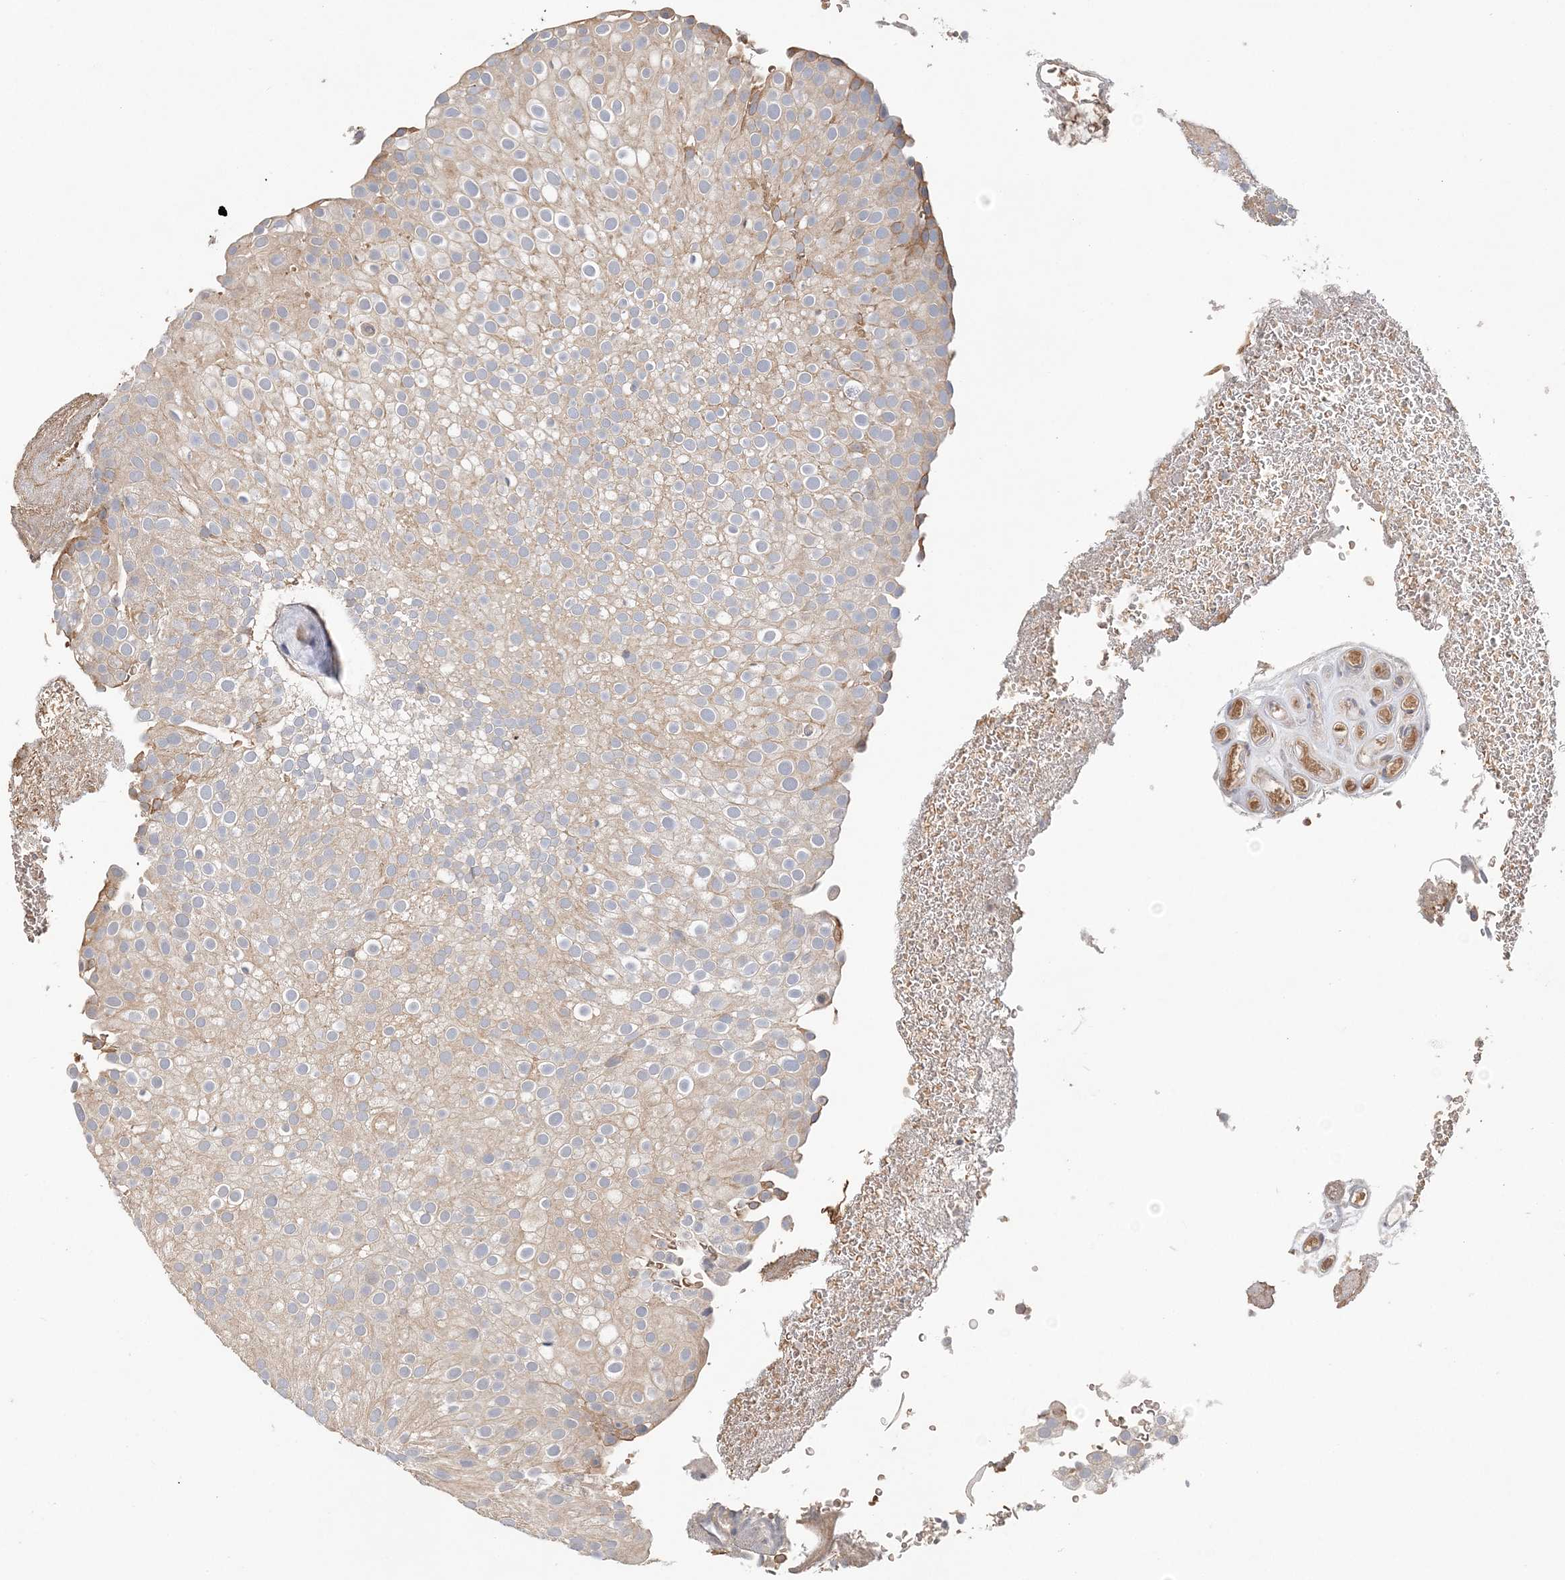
{"staining": {"intensity": "weak", "quantity": "25%-75%", "location": "cytoplasmic/membranous"}, "tissue": "urothelial cancer", "cell_type": "Tumor cells", "image_type": "cancer", "snomed": [{"axis": "morphology", "description": "Urothelial carcinoma, Low grade"}, {"axis": "topography", "description": "Urinary bladder"}], "caption": "Immunohistochemical staining of urothelial cancer demonstrates weak cytoplasmic/membranous protein staining in approximately 25%-75% of tumor cells.", "gene": "SYCP3", "patient": {"sex": "male", "age": 78}}